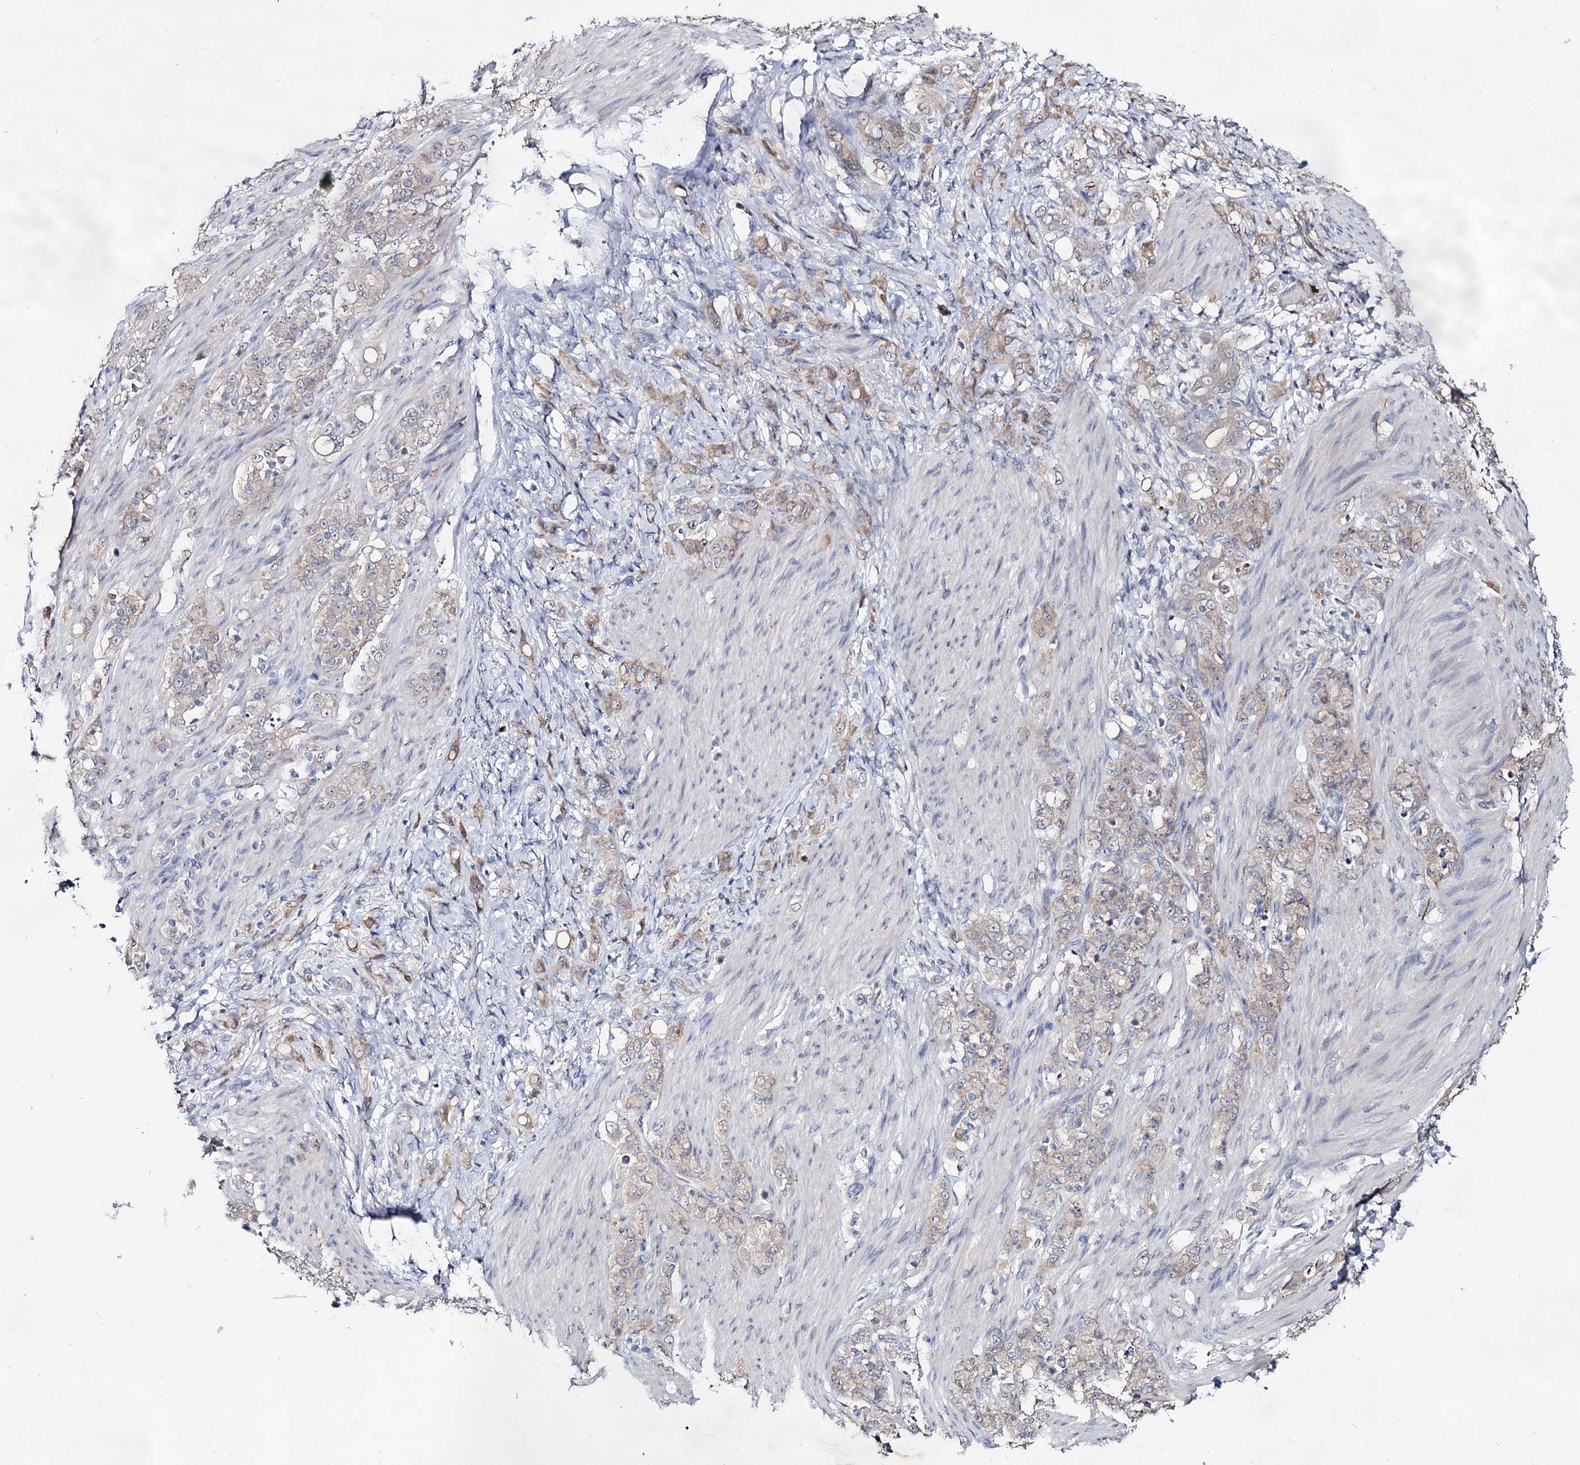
{"staining": {"intensity": "weak", "quantity": "<25%", "location": "cytoplasmic/membranous"}, "tissue": "stomach cancer", "cell_type": "Tumor cells", "image_type": "cancer", "snomed": [{"axis": "morphology", "description": "Adenocarcinoma, NOS"}, {"axis": "topography", "description": "Stomach"}], "caption": "High power microscopy histopathology image of an immunohistochemistry (IHC) image of stomach adenocarcinoma, revealing no significant positivity in tumor cells.", "gene": "ARFIP2", "patient": {"sex": "female", "age": 79}}